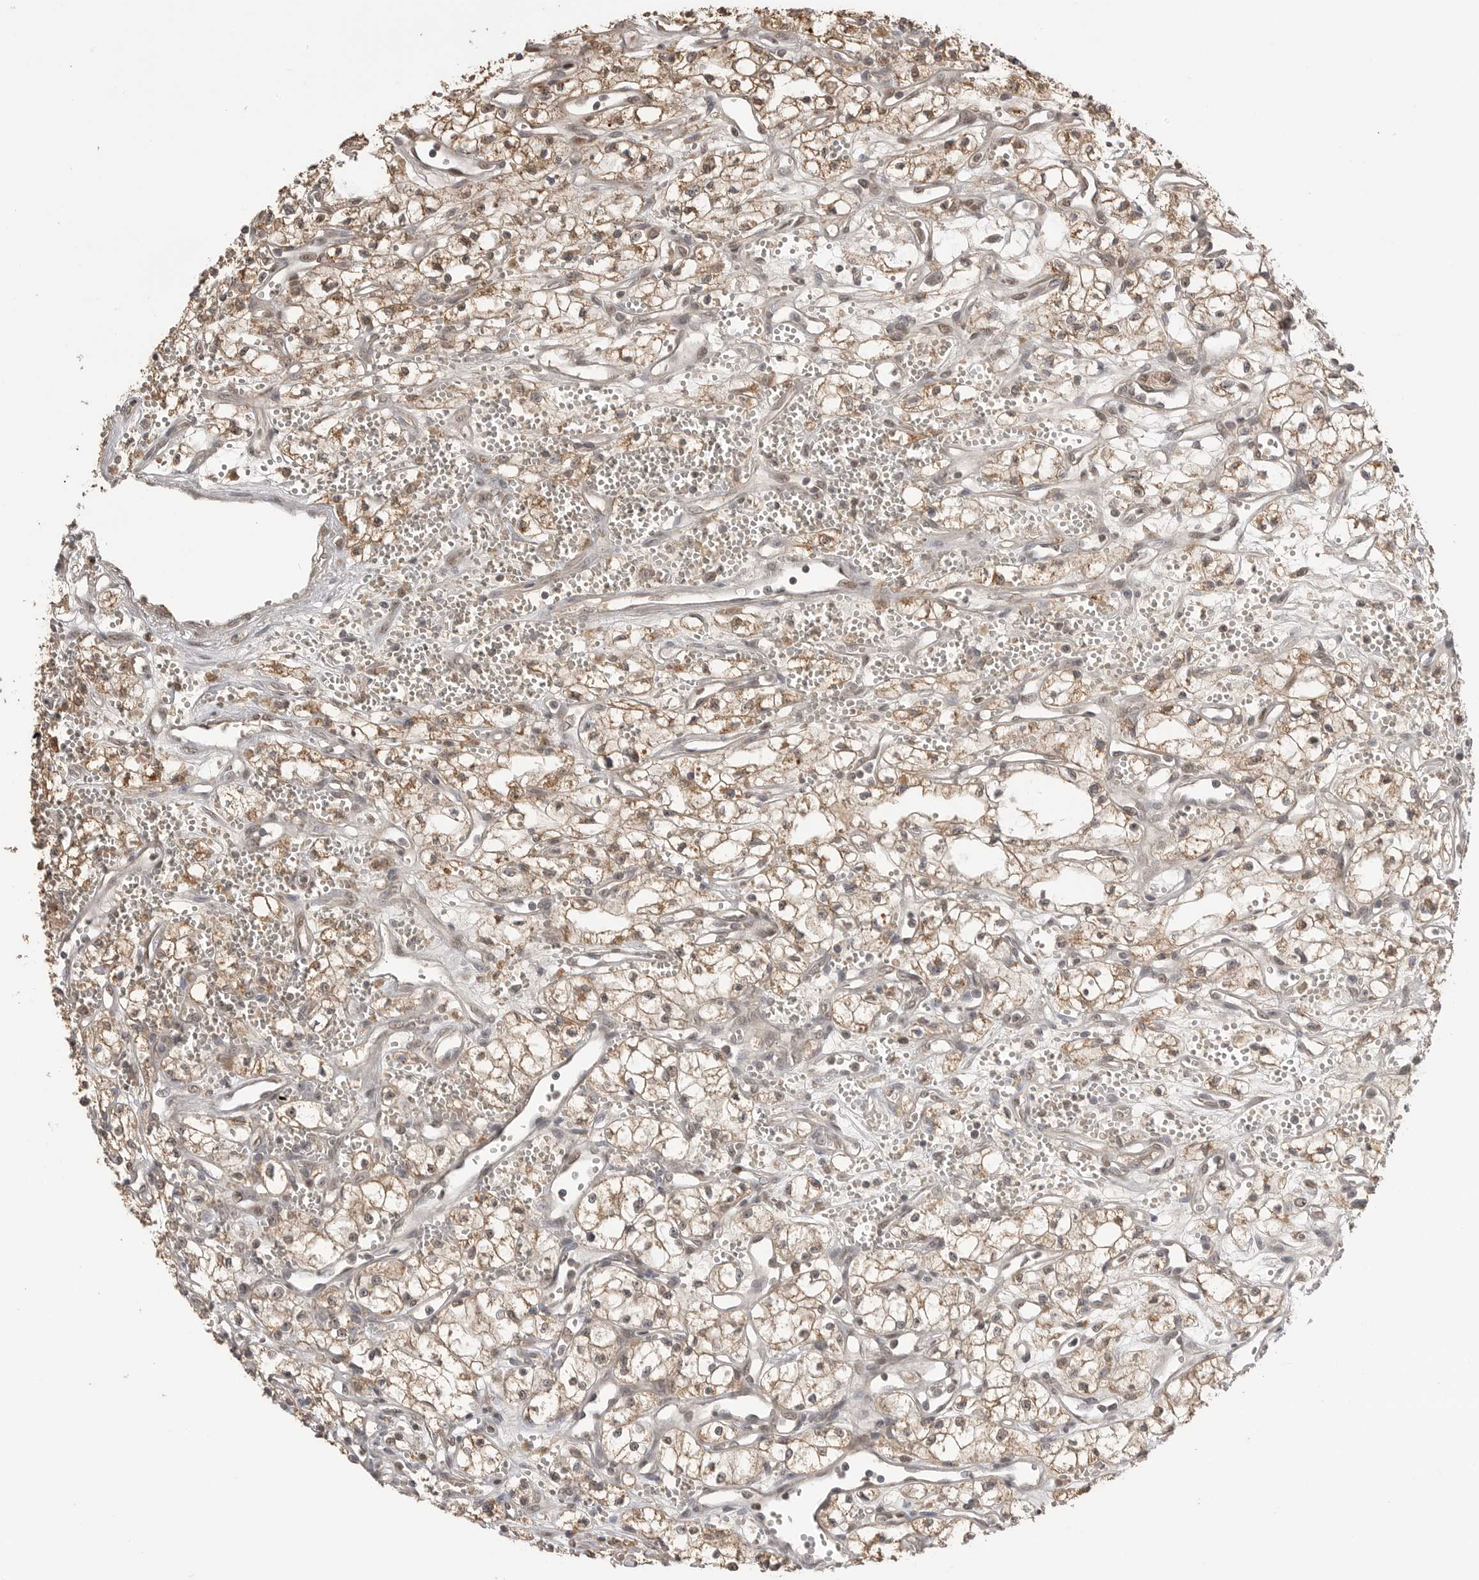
{"staining": {"intensity": "weak", "quantity": "25%-75%", "location": "cytoplasmic/membranous,nuclear"}, "tissue": "renal cancer", "cell_type": "Tumor cells", "image_type": "cancer", "snomed": [{"axis": "morphology", "description": "Adenocarcinoma, NOS"}, {"axis": "topography", "description": "Kidney"}], "caption": "Human renal cancer (adenocarcinoma) stained for a protein (brown) reveals weak cytoplasmic/membranous and nuclear positive staining in approximately 25%-75% of tumor cells.", "gene": "ASPSCR1", "patient": {"sex": "male", "age": 59}}